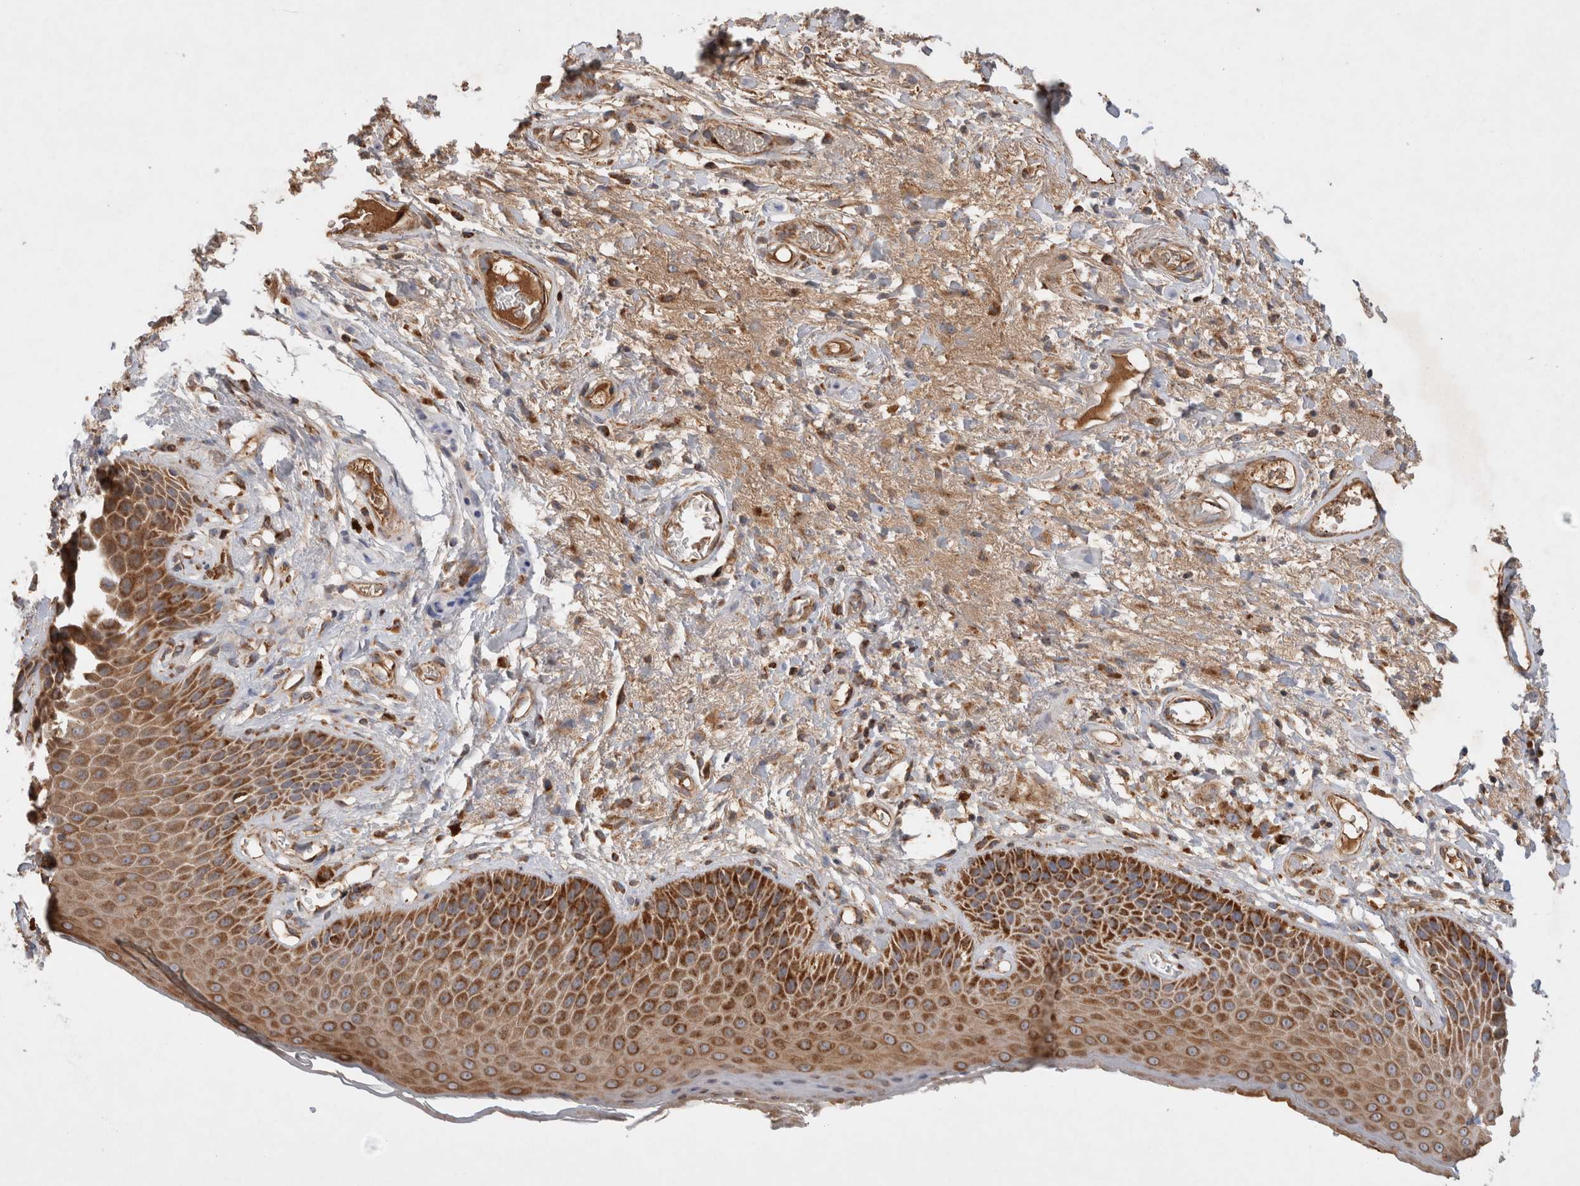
{"staining": {"intensity": "moderate", "quantity": ">75%", "location": "cytoplasmic/membranous"}, "tissue": "skin", "cell_type": "Epidermal cells", "image_type": "normal", "snomed": [{"axis": "morphology", "description": "Normal tissue, NOS"}, {"axis": "topography", "description": "Anal"}], "caption": "IHC (DAB (3,3'-diaminobenzidine)) staining of benign skin demonstrates moderate cytoplasmic/membranous protein expression in approximately >75% of epidermal cells.", "gene": "MRPS28", "patient": {"sex": "male", "age": 74}}